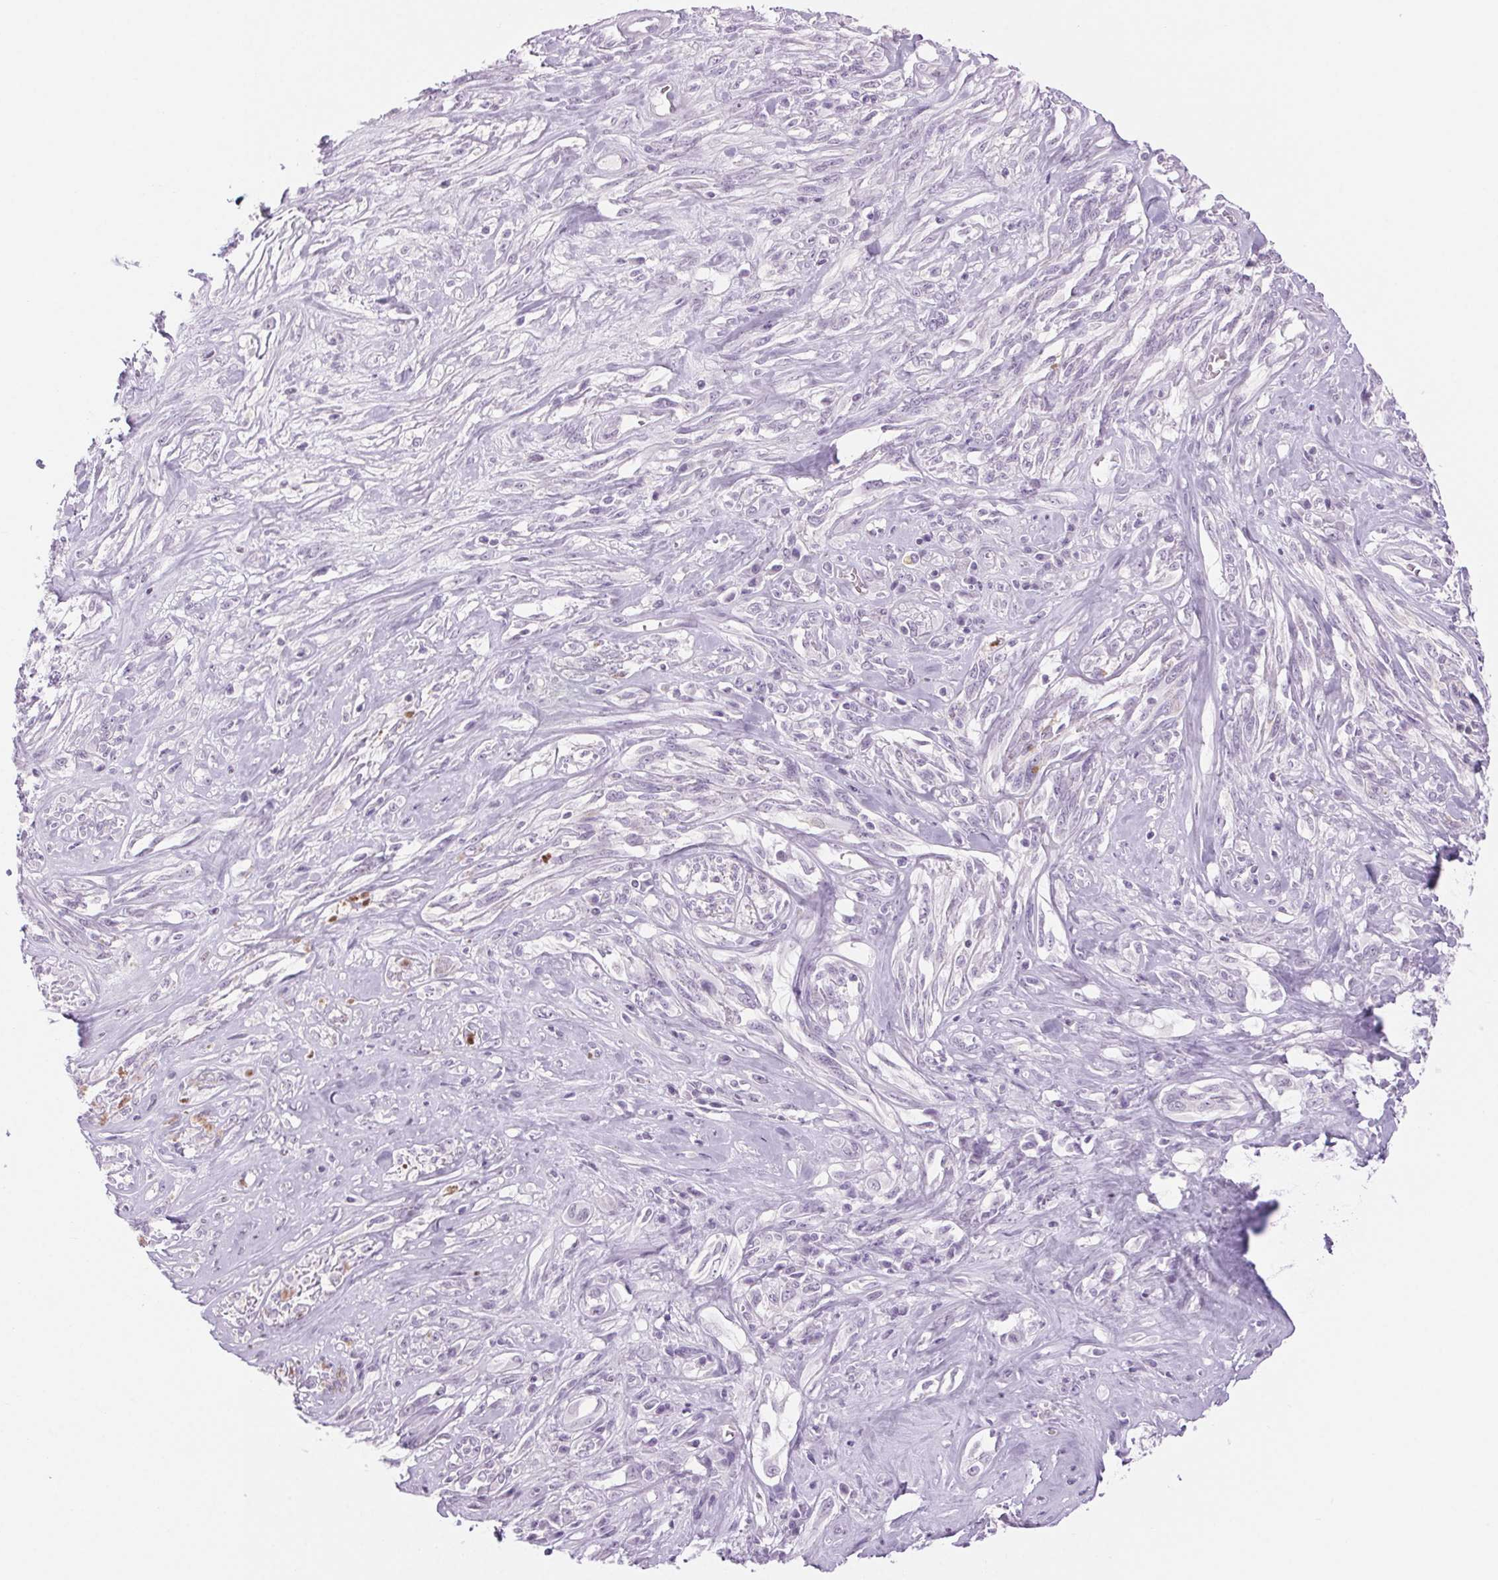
{"staining": {"intensity": "negative", "quantity": "none", "location": "none"}, "tissue": "melanoma", "cell_type": "Tumor cells", "image_type": "cancer", "snomed": [{"axis": "morphology", "description": "Malignant melanoma, NOS"}, {"axis": "topography", "description": "Skin"}], "caption": "An immunohistochemistry photomicrograph of malignant melanoma is shown. There is no staining in tumor cells of malignant melanoma.", "gene": "SLC6A19", "patient": {"sex": "female", "age": 91}}